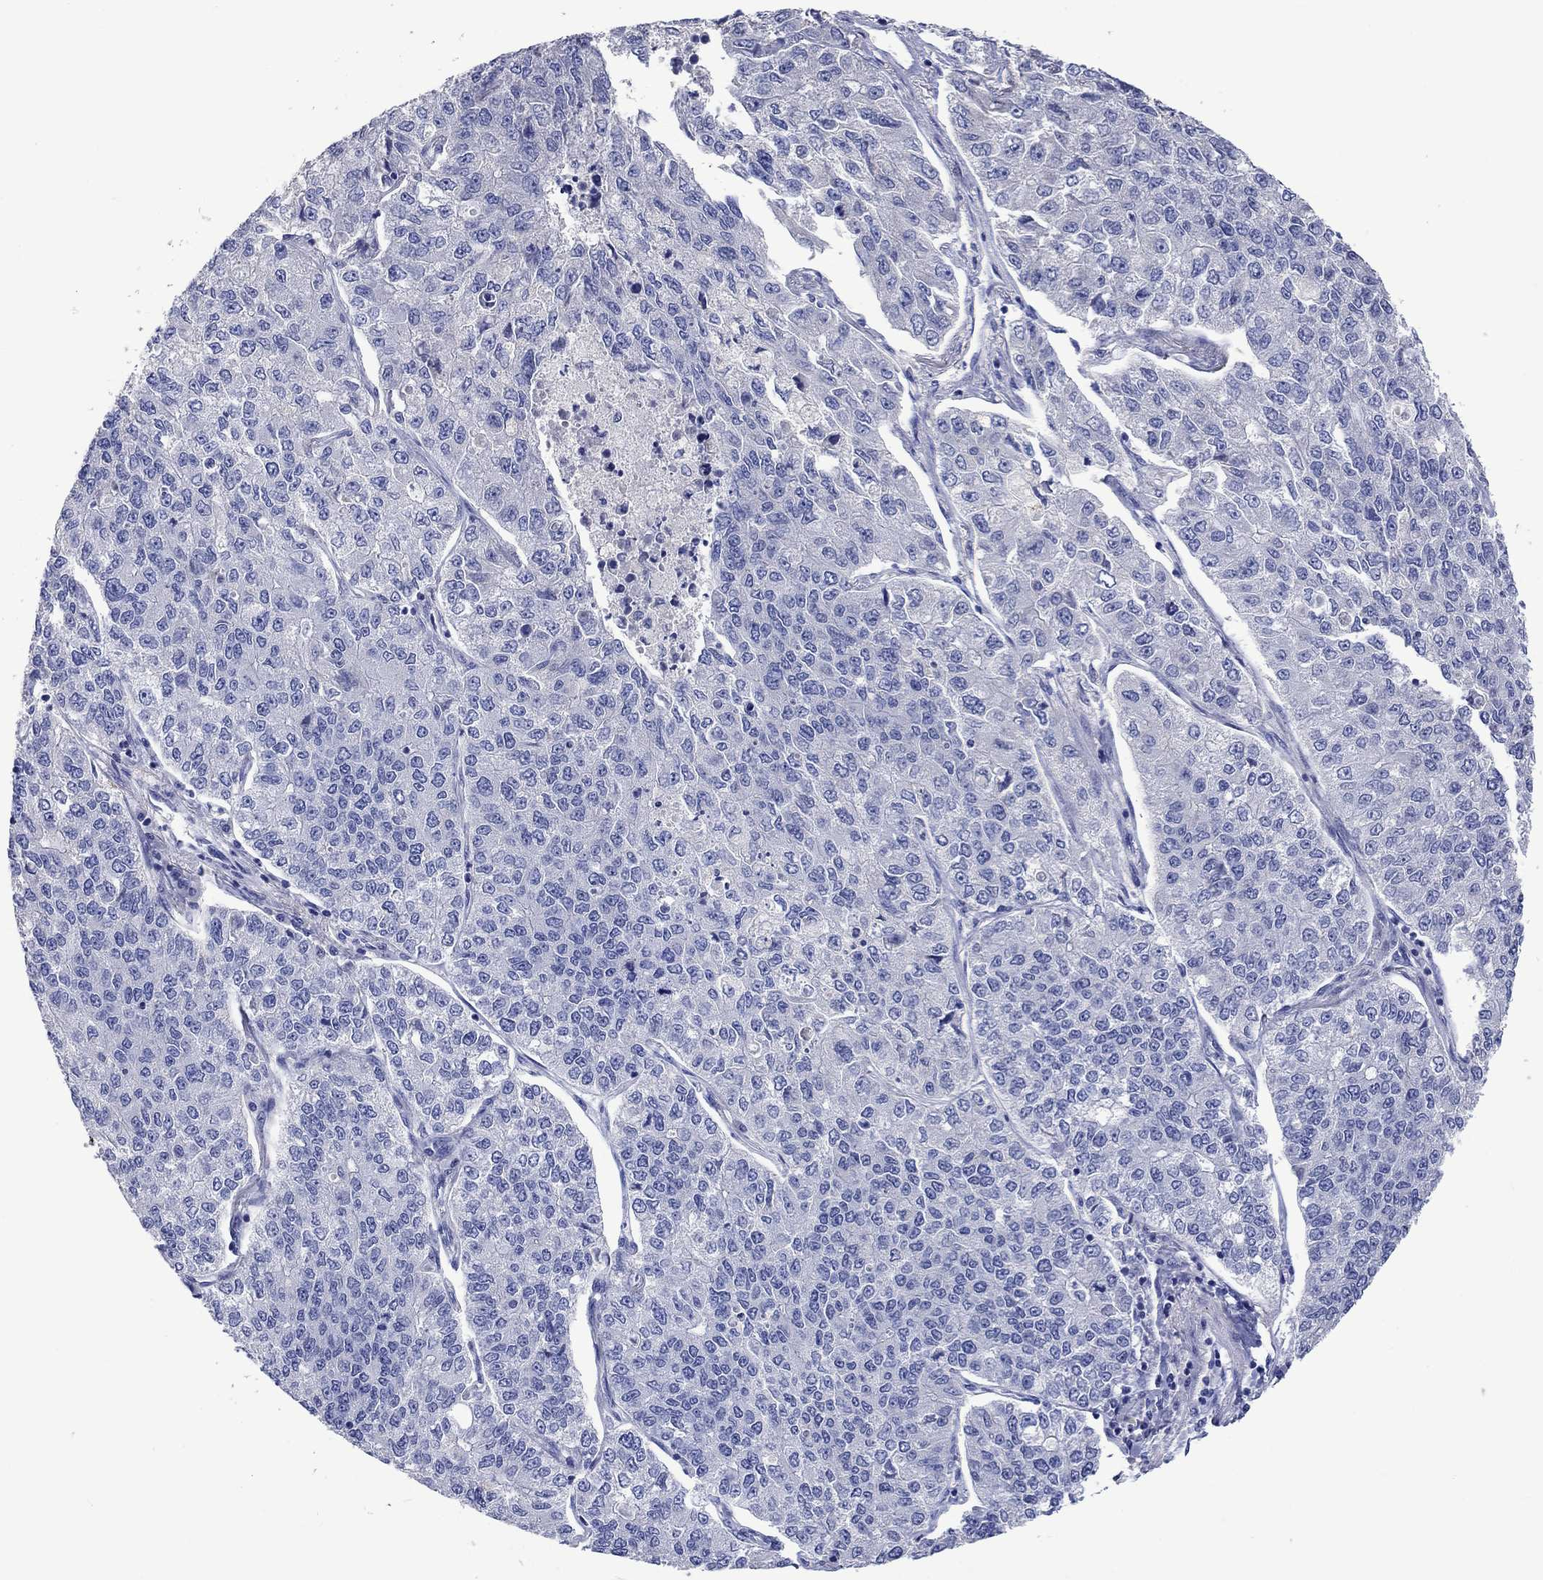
{"staining": {"intensity": "negative", "quantity": "none", "location": "none"}, "tissue": "lung cancer", "cell_type": "Tumor cells", "image_type": "cancer", "snomed": [{"axis": "morphology", "description": "Adenocarcinoma, NOS"}, {"axis": "topography", "description": "Lung"}], "caption": "Human lung adenocarcinoma stained for a protein using immunohistochemistry displays no staining in tumor cells.", "gene": "TOMM20L", "patient": {"sex": "male", "age": 49}}